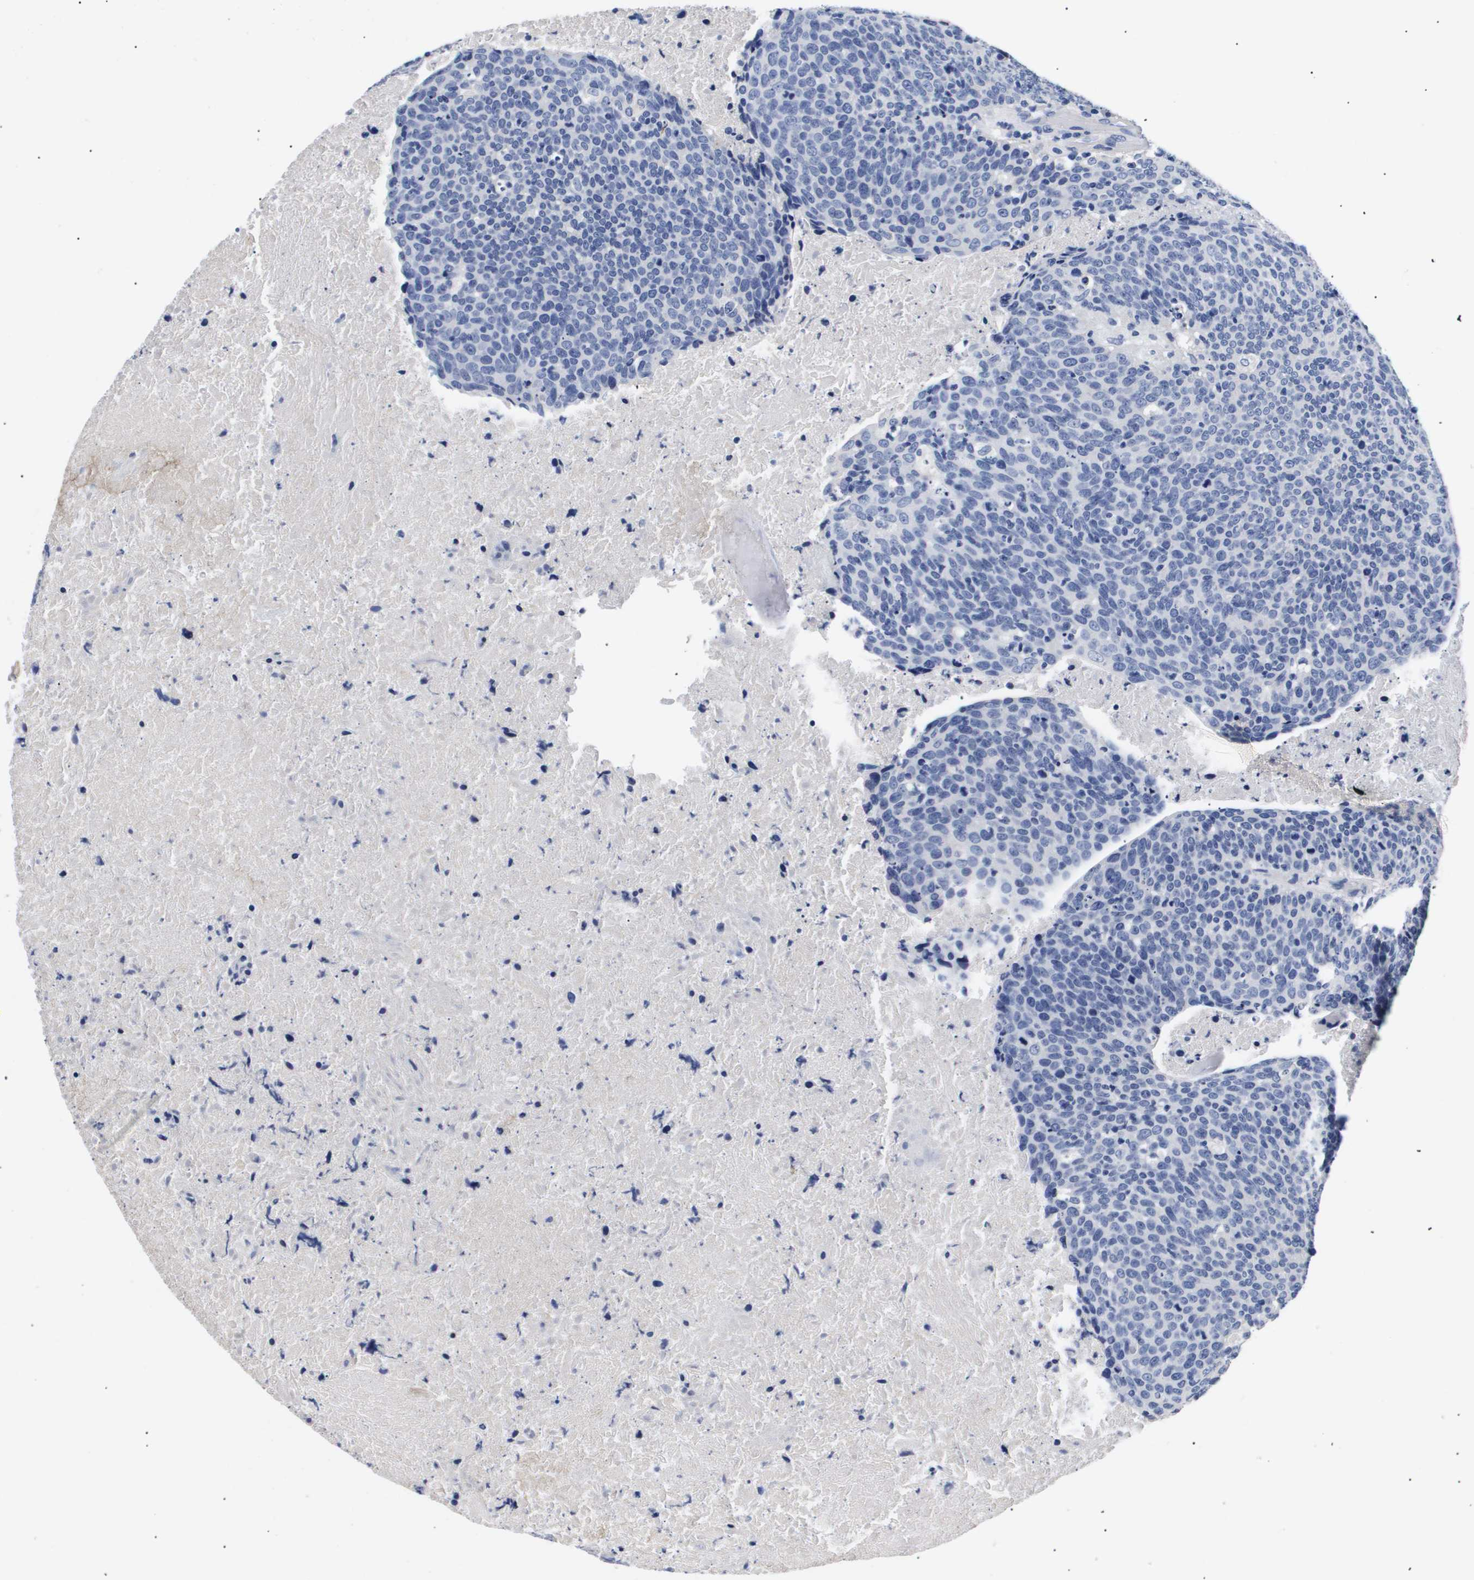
{"staining": {"intensity": "negative", "quantity": "none", "location": "none"}, "tissue": "head and neck cancer", "cell_type": "Tumor cells", "image_type": "cancer", "snomed": [{"axis": "morphology", "description": "Squamous cell carcinoma, NOS"}, {"axis": "morphology", "description": "Squamous cell carcinoma, metastatic, NOS"}, {"axis": "topography", "description": "Lymph node"}, {"axis": "topography", "description": "Head-Neck"}], "caption": "Histopathology image shows no protein staining in tumor cells of head and neck cancer (squamous cell carcinoma) tissue.", "gene": "ATP6V0A4", "patient": {"sex": "male", "age": 62}}